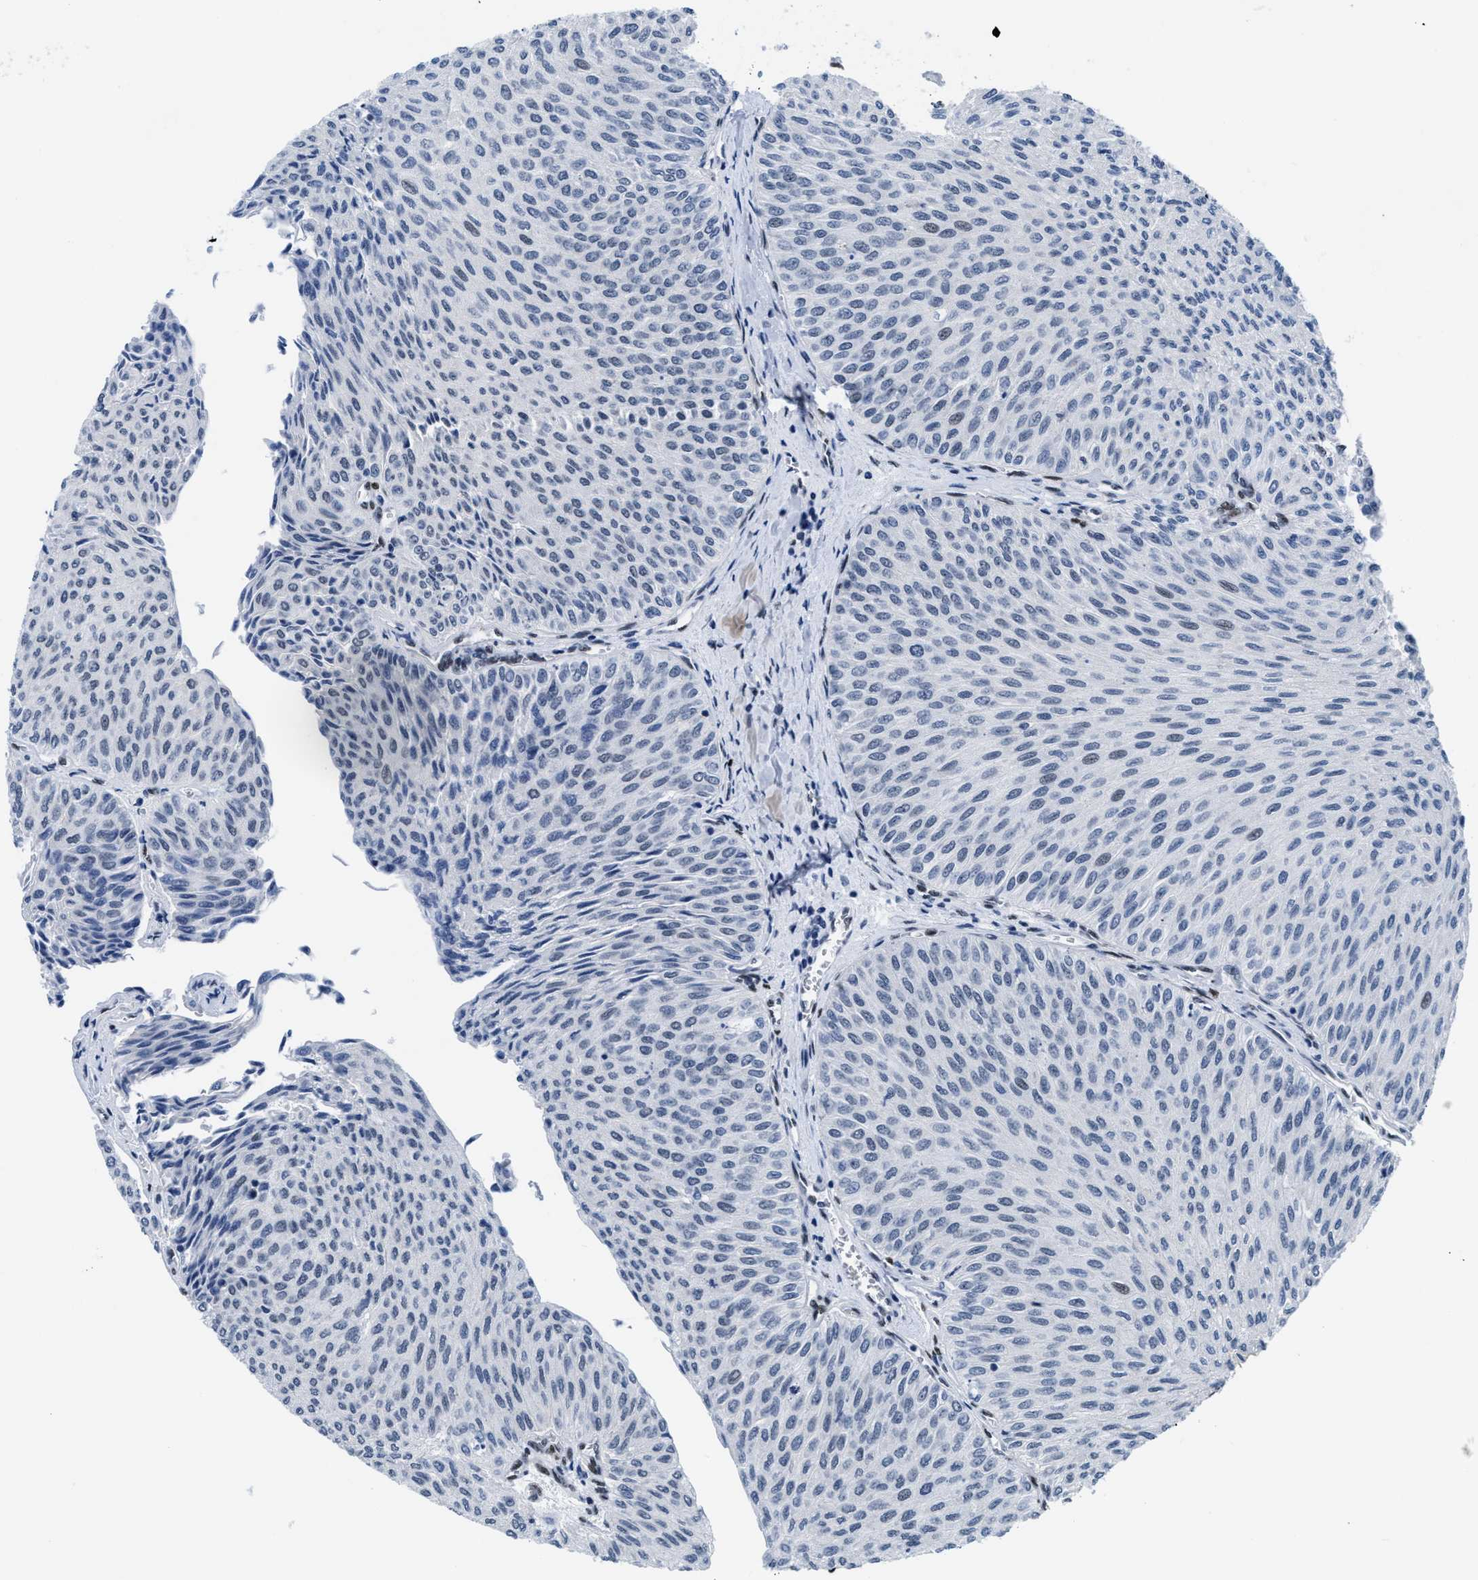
{"staining": {"intensity": "weak", "quantity": "<25%", "location": "nuclear"}, "tissue": "urothelial cancer", "cell_type": "Tumor cells", "image_type": "cancer", "snomed": [{"axis": "morphology", "description": "Urothelial carcinoma, Low grade"}, {"axis": "topography", "description": "Urinary bladder"}], "caption": "Immunohistochemistry image of neoplastic tissue: human low-grade urothelial carcinoma stained with DAB (3,3'-diaminobenzidine) displays no significant protein expression in tumor cells.", "gene": "CTBP1", "patient": {"sex": "male", "age": 78}}